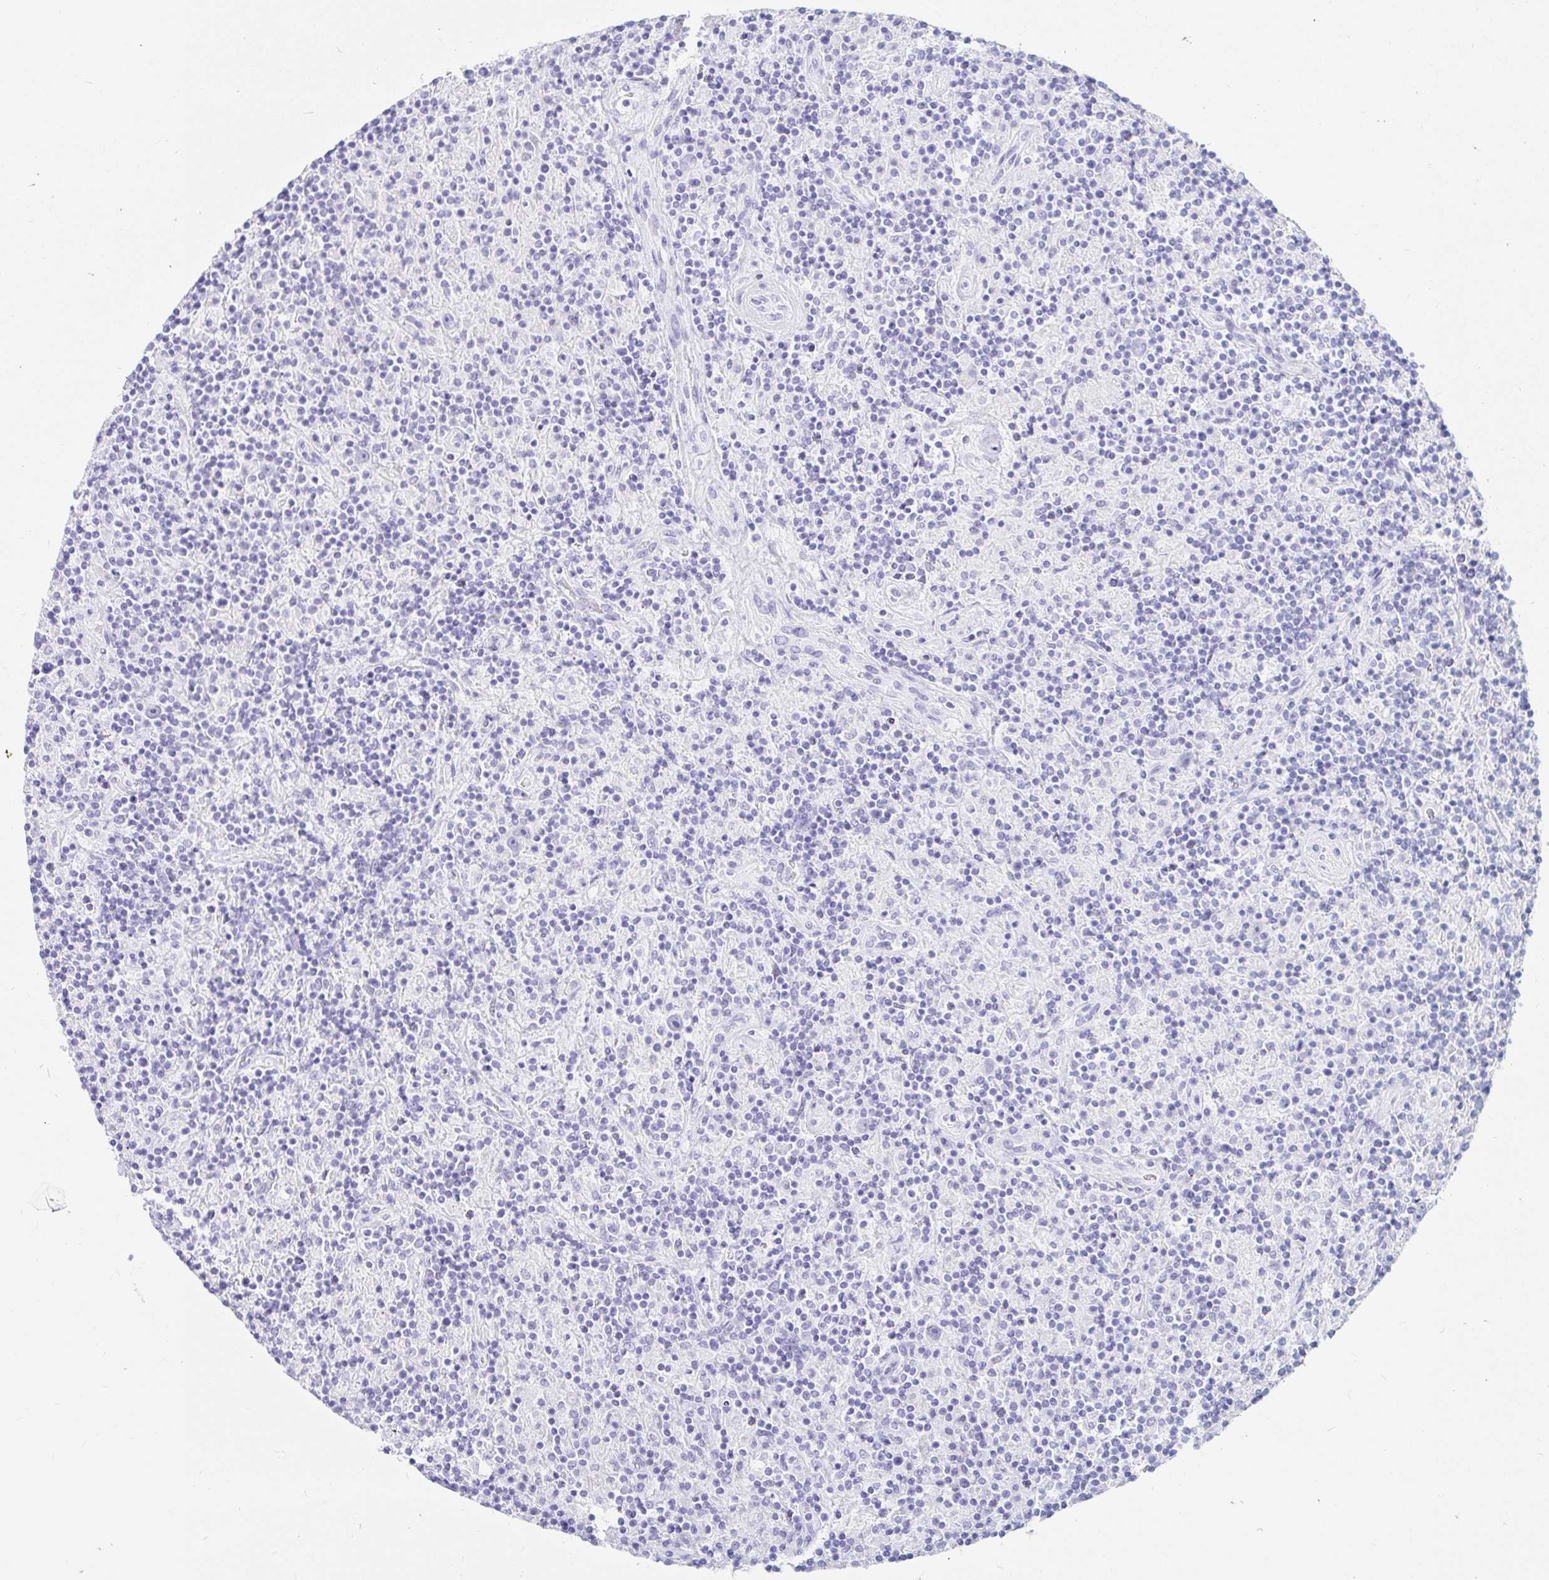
{"staining": {"intensity": "negative", "quantity": "none", "location": "none"}, "tissue": "lymphoma", "cell_type": "Tumor cells", "image_type": "cancer", "snomed": [{"axis": "morphology", "description": "Hodgkin's disease, NOS"}, {"axis": "topography", "description": "Lymph node"}], "caption": "Protein analysis of lymphoma displays no significant expression in tumor cells. (IHC, brightfield microscopy, high magnification).", "gene": "OR6T1", "patient": {"sex": "male", "age": 70}}